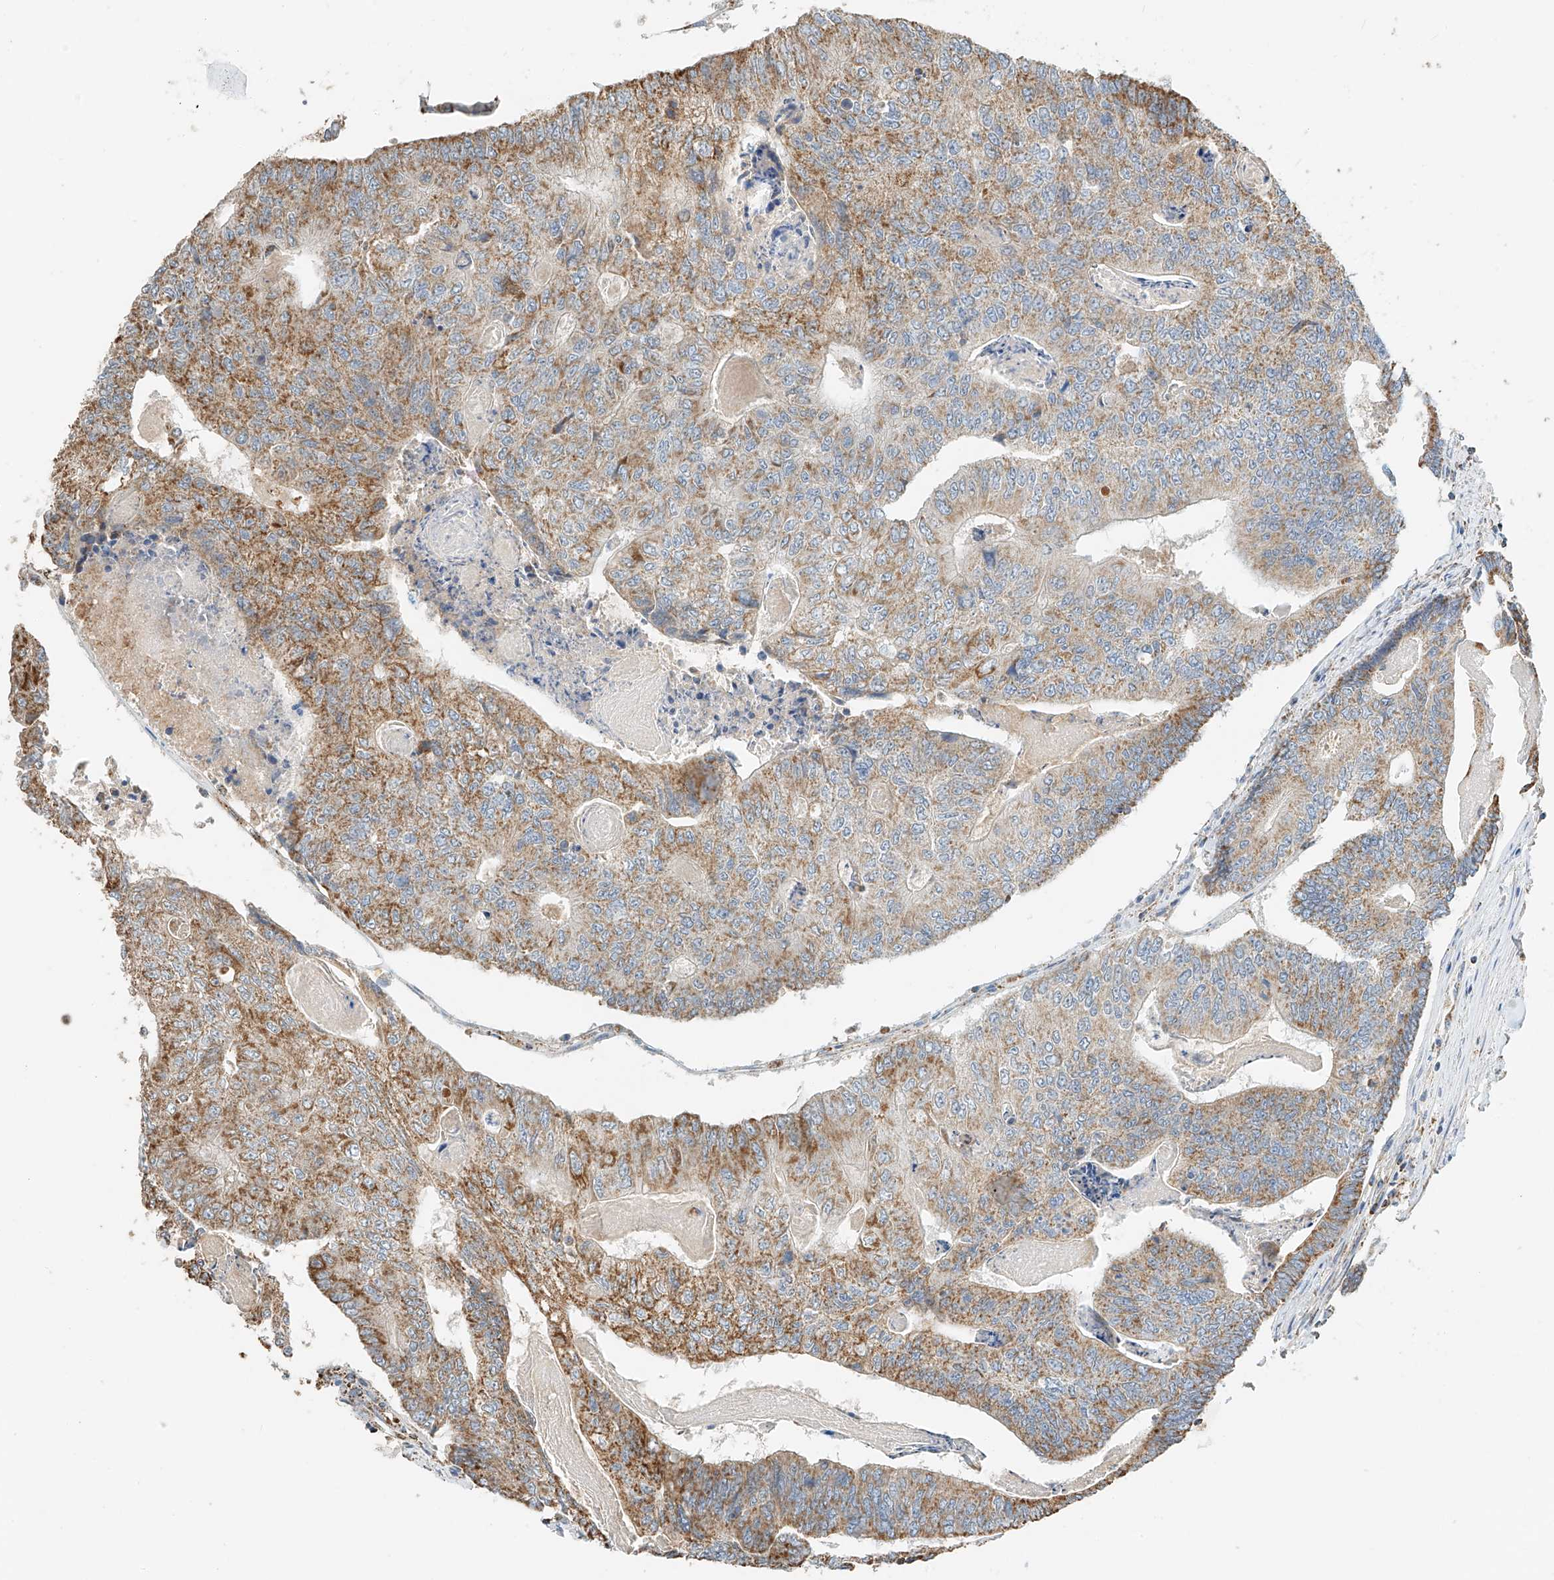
{"staining": {"intensity": "moderate", "quantity": ">75%", "location": "cytoplasmic/membranous"}, "tissue": "colorectal cancer", "cell_type": "Tumor cells", "image_type": "cancer", "snomed": [{"axis": "morphology", "description": "Adenocarcinoma, NOS"}, {"axis": "topography", "description": "Colon"}], "caption": "The histopathology image reveals a brown stain indicating the presence of a protein in the cytoplasmic/membranous of tumor cells in colorectal cancer.", "gene": "YIPF7", "patient": {"sex": "female", "age": 67}}